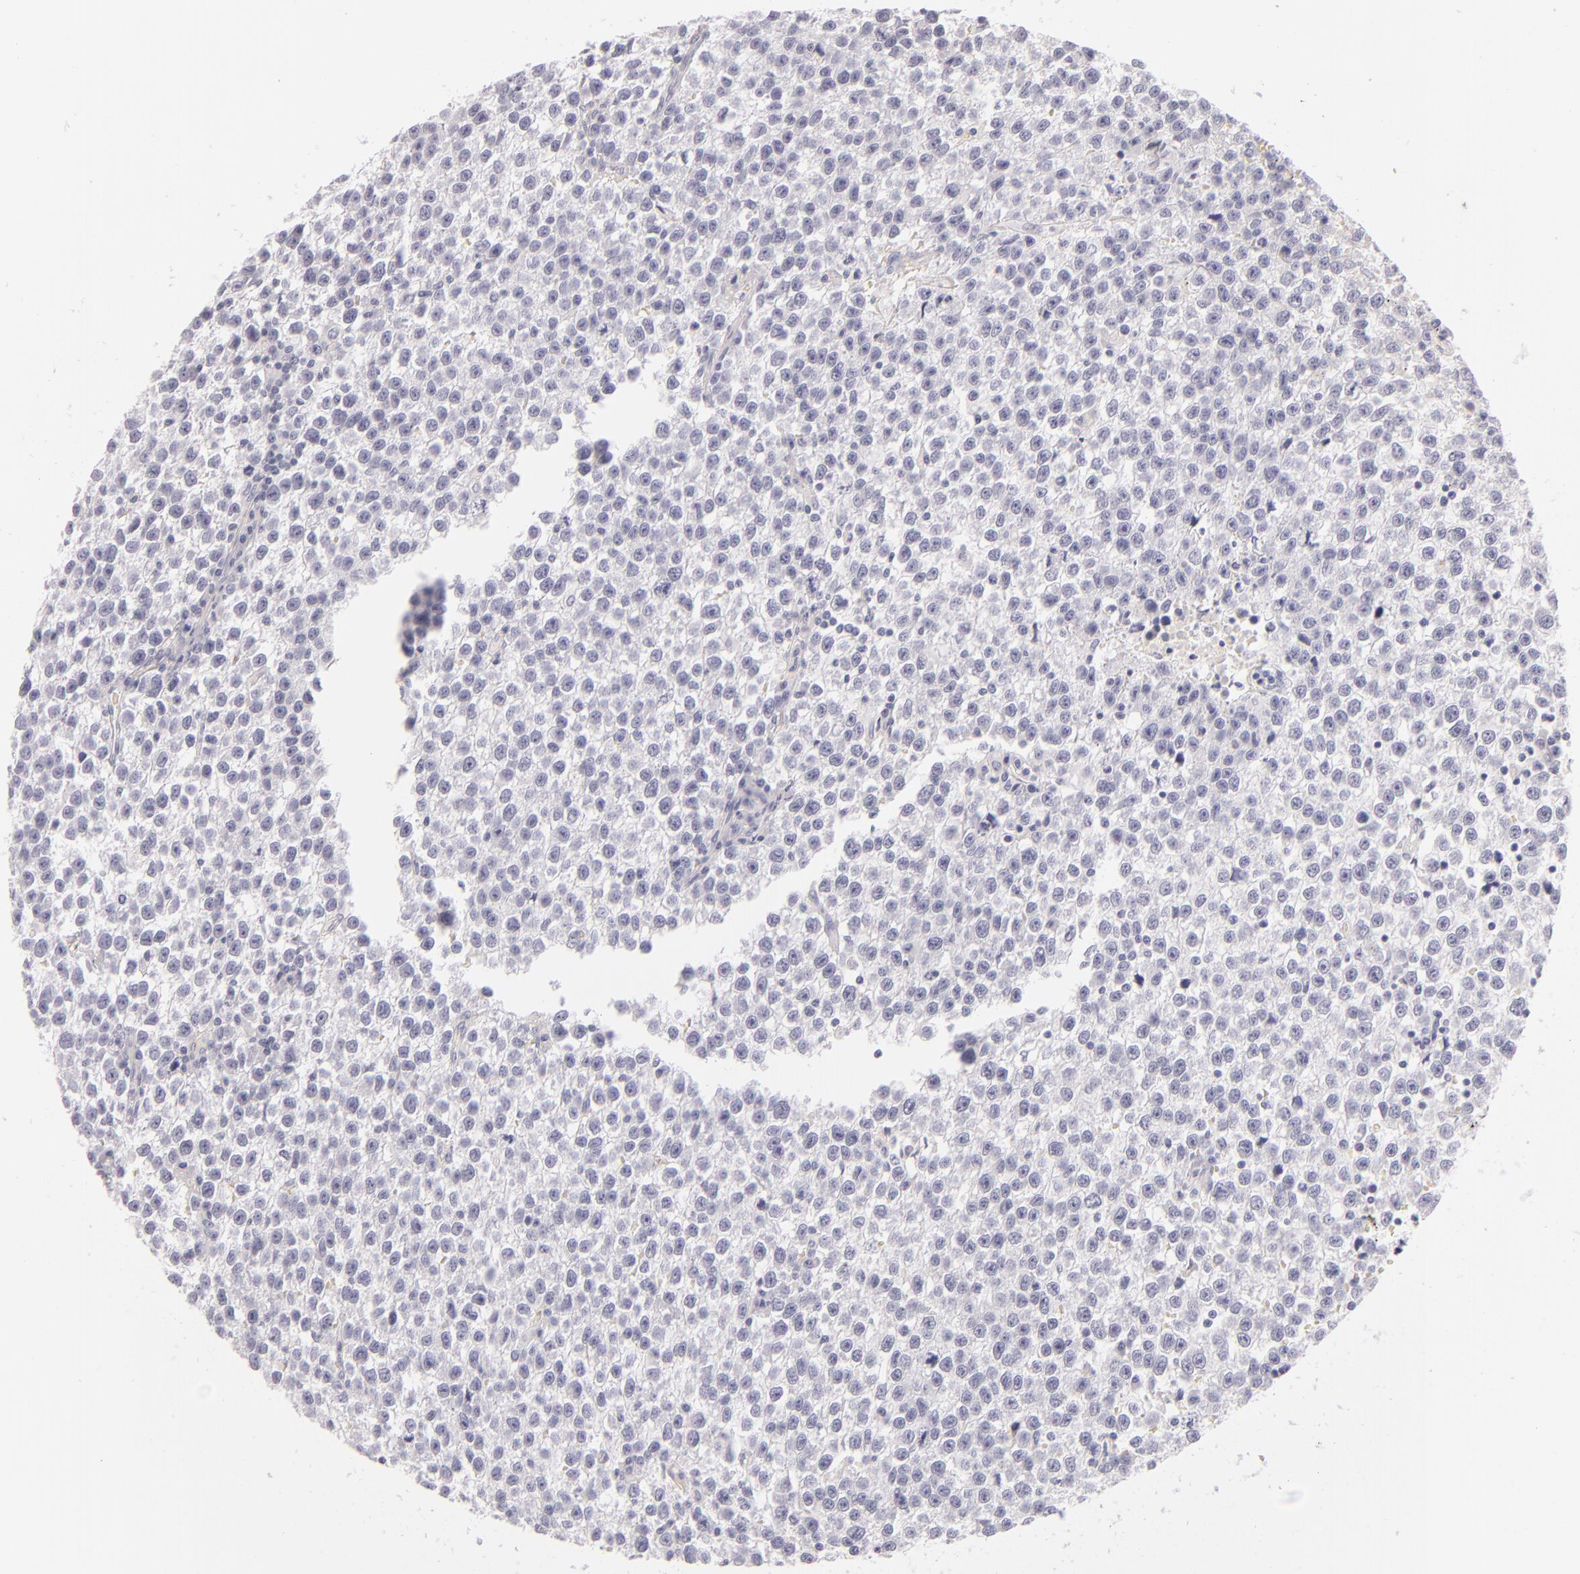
{"staining": {"intensity": "negative", "quantity": "none", "location": "none"}, "tissue": "testis cancer", "cell_type": "Tumor cells", "image_type": "cancer", "snomed": [{"axis": "morphology", "description": "Seminoma, NOS"}, {"axis": "topography", "description": "Testis"}], "caption": "Protein analysis of seminoma (testis) demonstrates no significant positivity in tumor cells.", "gene": "FABP1", "patient": {"sex": "male", "age": 35}}